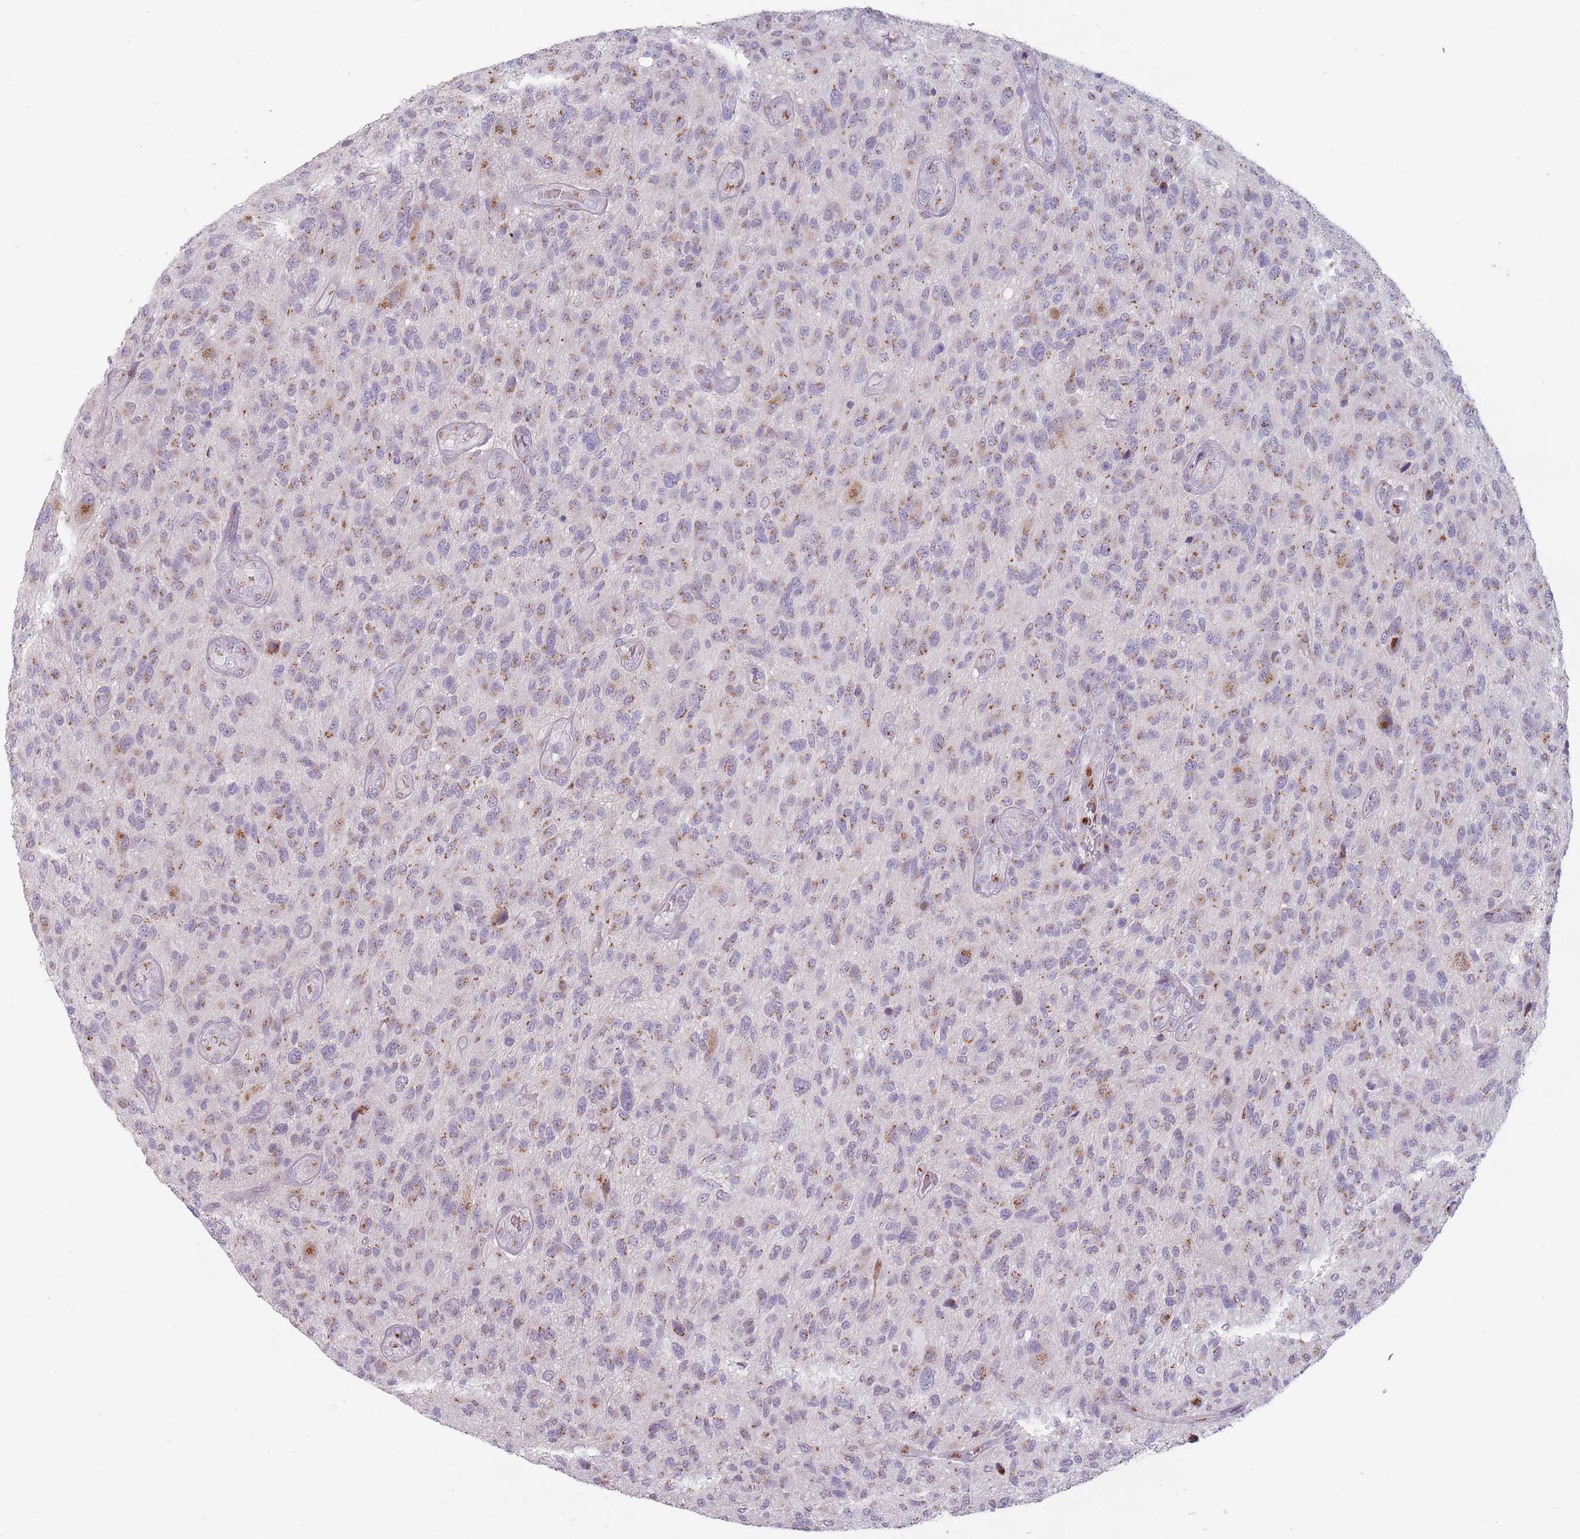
{"staining": {"intensity": "moderate", "quantity": "25%-75%", "location": "cytoplasmic/membranous"}, "tissue": "glioma", "cell_type": "Tumor cells", "image_type": "cancer", "snomed": [{"axis": "morphology", "description": "Glioma, malignant, High grade"}, {"axis": "topography", "description": "Brain"}], "caption": "A brown stain labels moderate cytoplasmic/membranous expression of a protein in high-grade glioma (malignant) tumor cells.", "gene": "MAN1B1", "patient": {"sex": "male", "age": 47}}